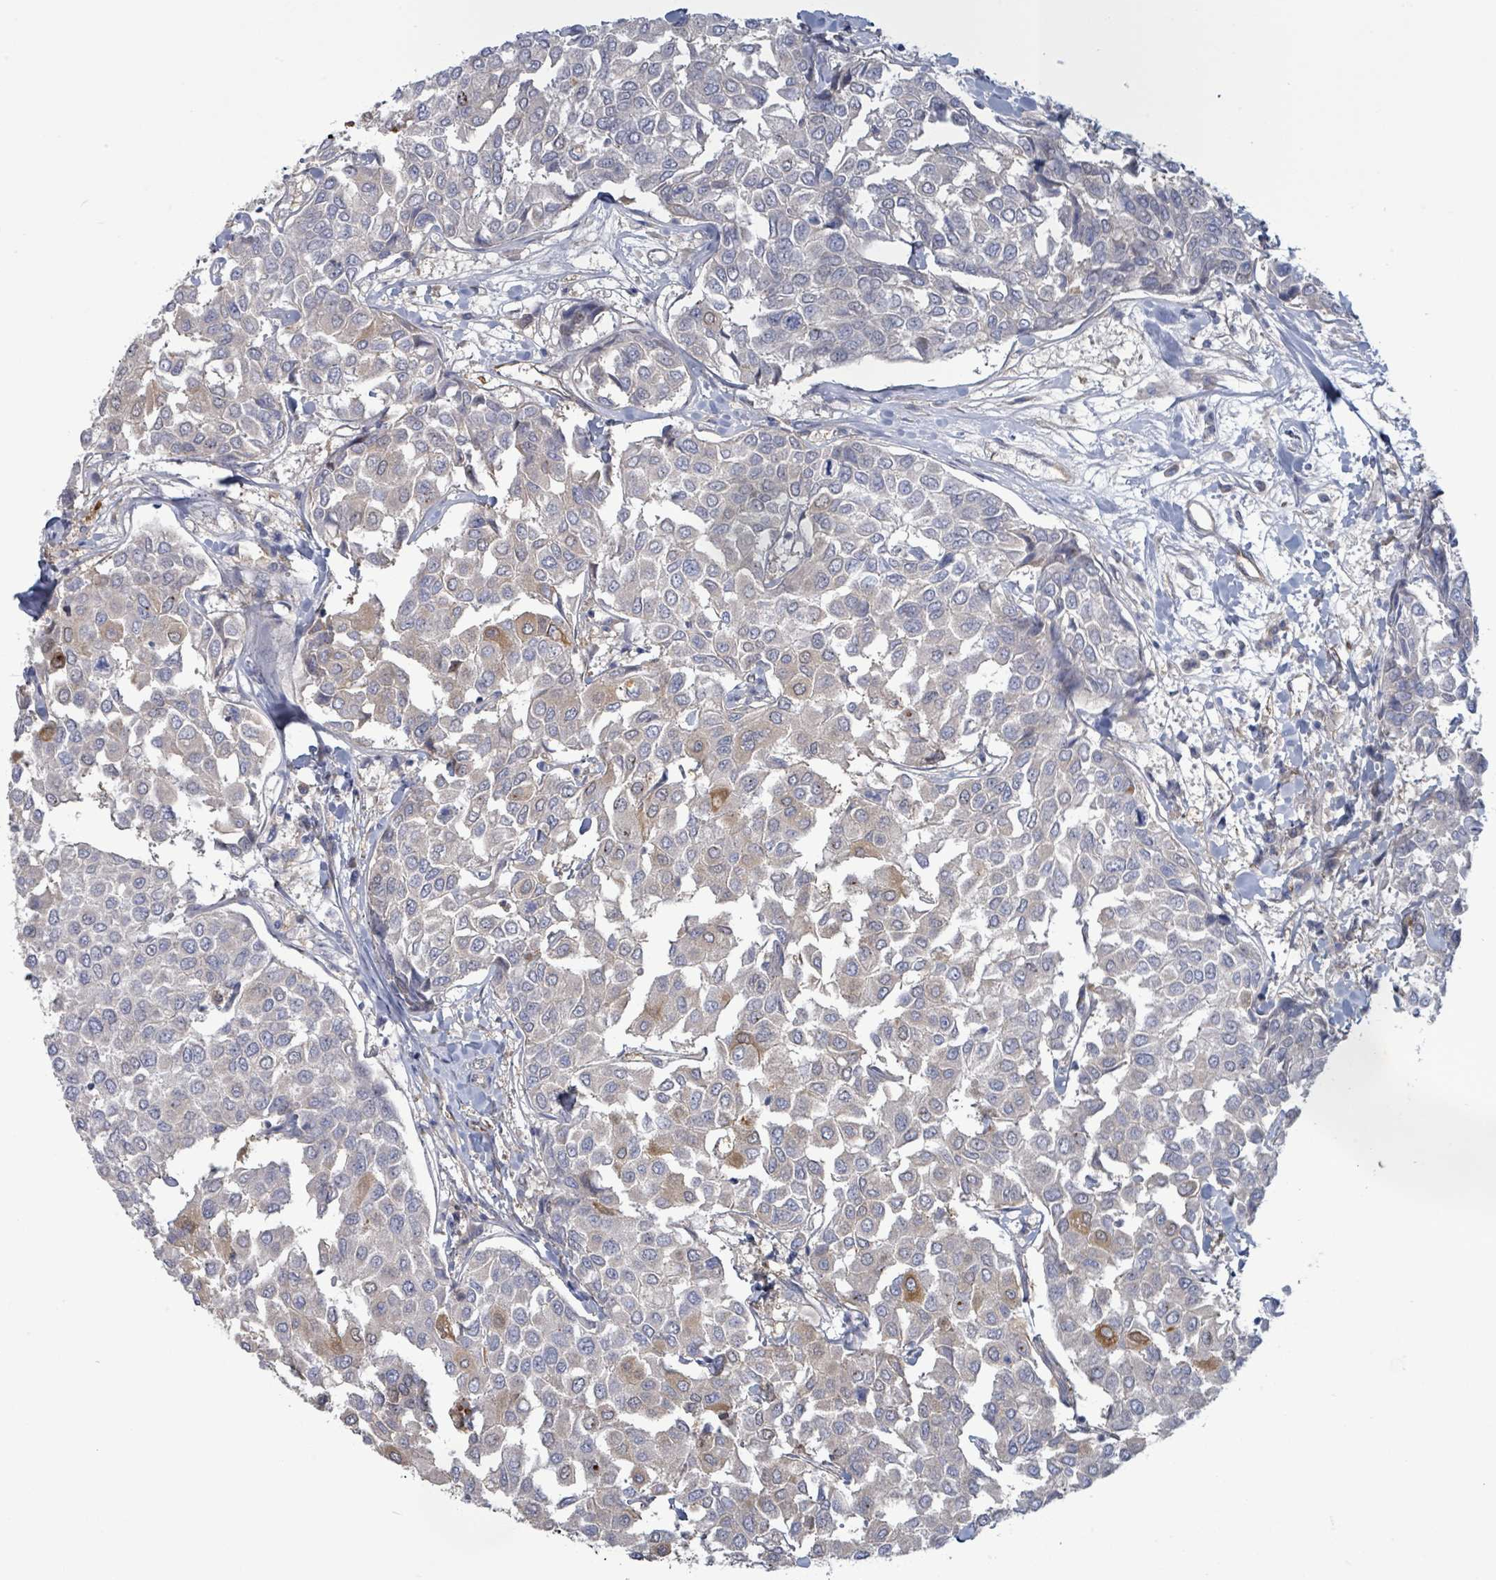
{"staining": {"intensity": "negative", "quantity": "none", "location": "none"}, "tissue": "breast cancer", "cell_type": "Tumor cells", "image_type": "cancer", "snomed": [{"axis": "morphology", "description": "Duct carcinoma"}, {"axis": "topography", "description": "Breast"}], "caption": "Immunohistochemistry (IHC) image of neoplastic tissue: human breast intraductal carcinoma stained with DAB (3,3'-diaminobenzidine) demonstrates no significant protein expression in tumor cells.", "gene": "COL13A1", "patient": {"sex": "female", "age": 55}}